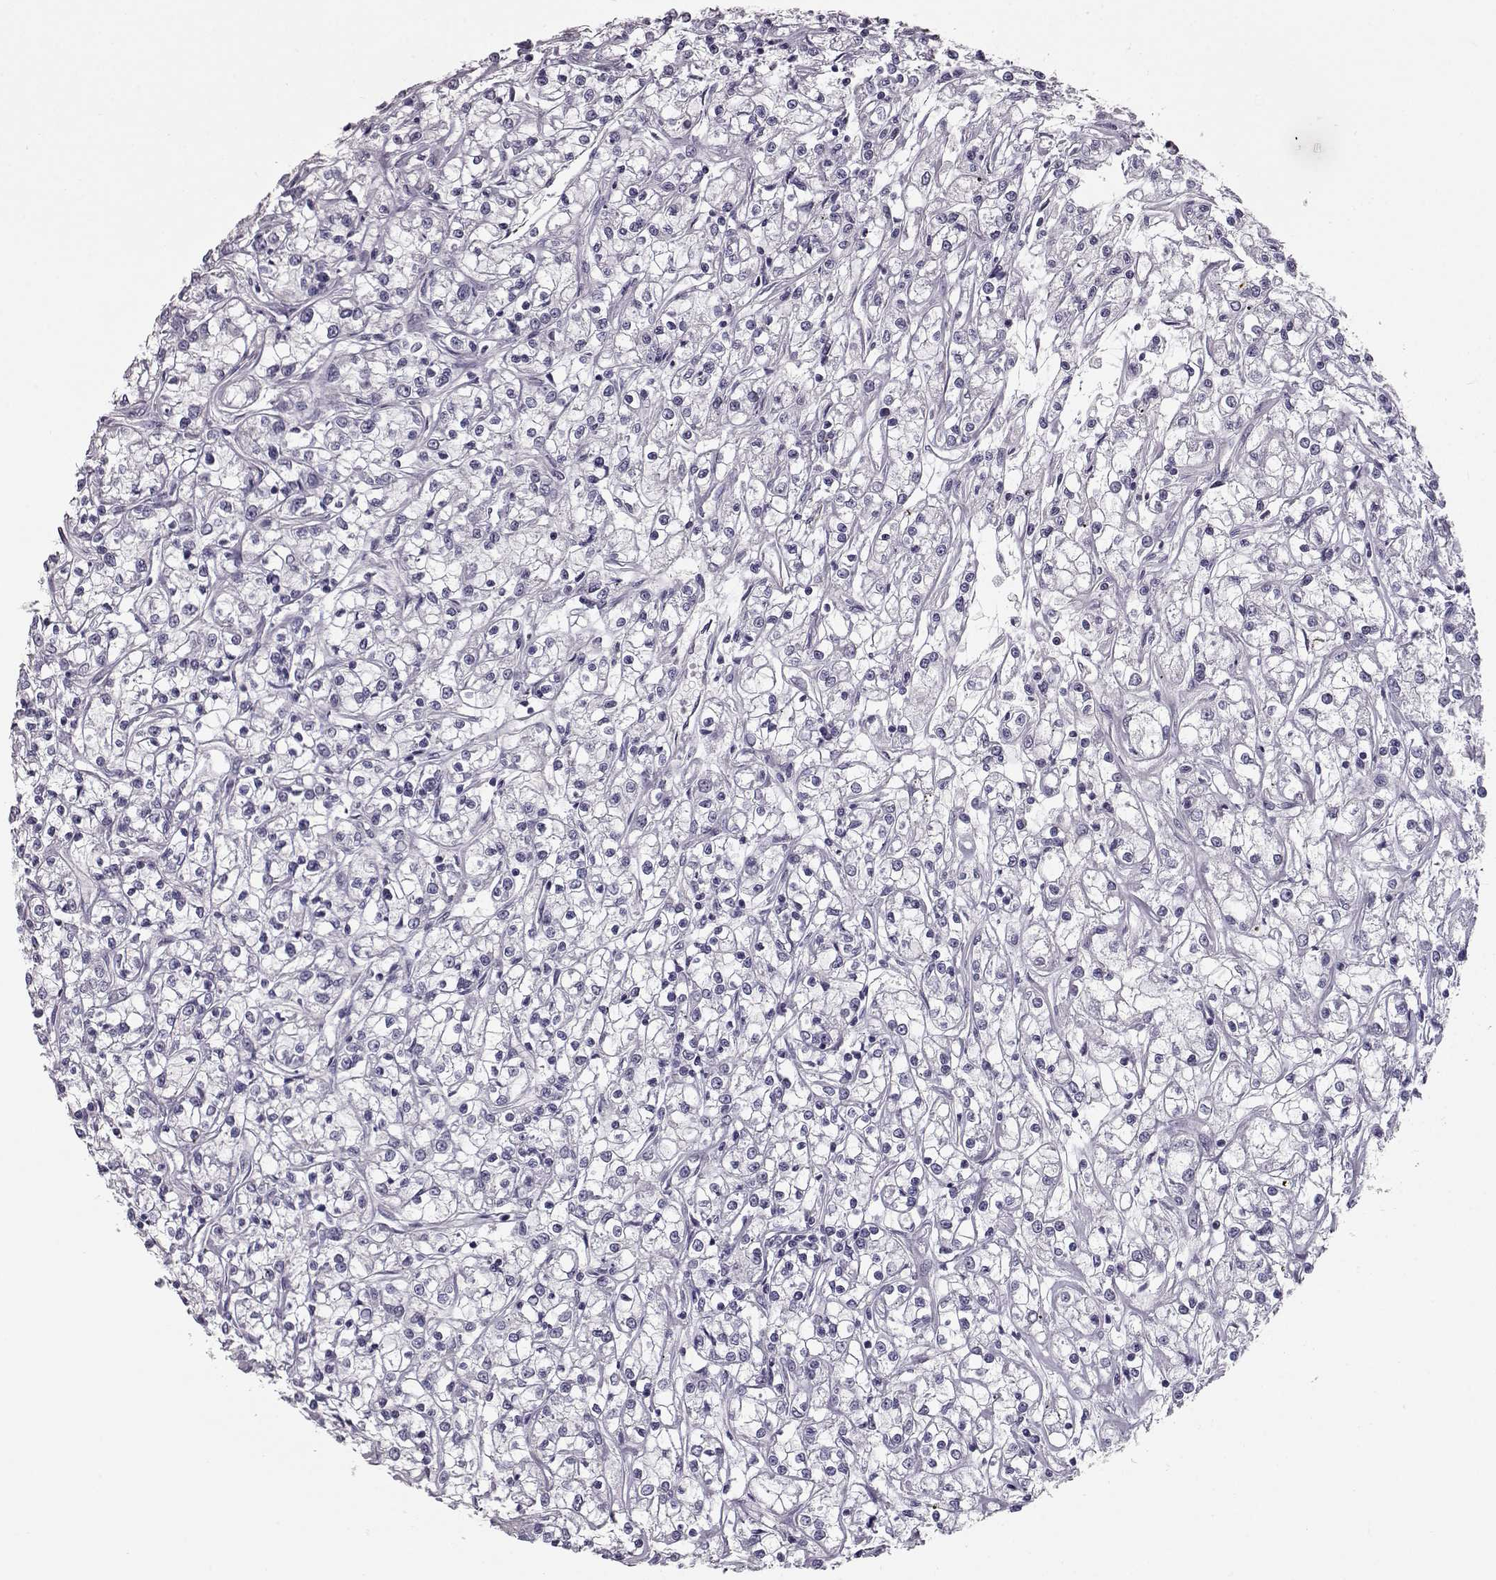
{"staining": {"intensity": "negative", "quantity": "none", "location": "none"}, "tissue": "renal cancer", "cell_type": "Tumor cells", "image_type": "cancer", "snomed": [{"axis": "morphology", "description": "Adenocarcinoma, NOS"}, {"axis": "topography", "description": "Kidney"}], "caption": "Immunohistochemistry of renal cancer (adenocarcinoma) demonstrates no expression in tumor cells.", "gene": "CCL19", "patient": {"sex": "female", "age": 59}}